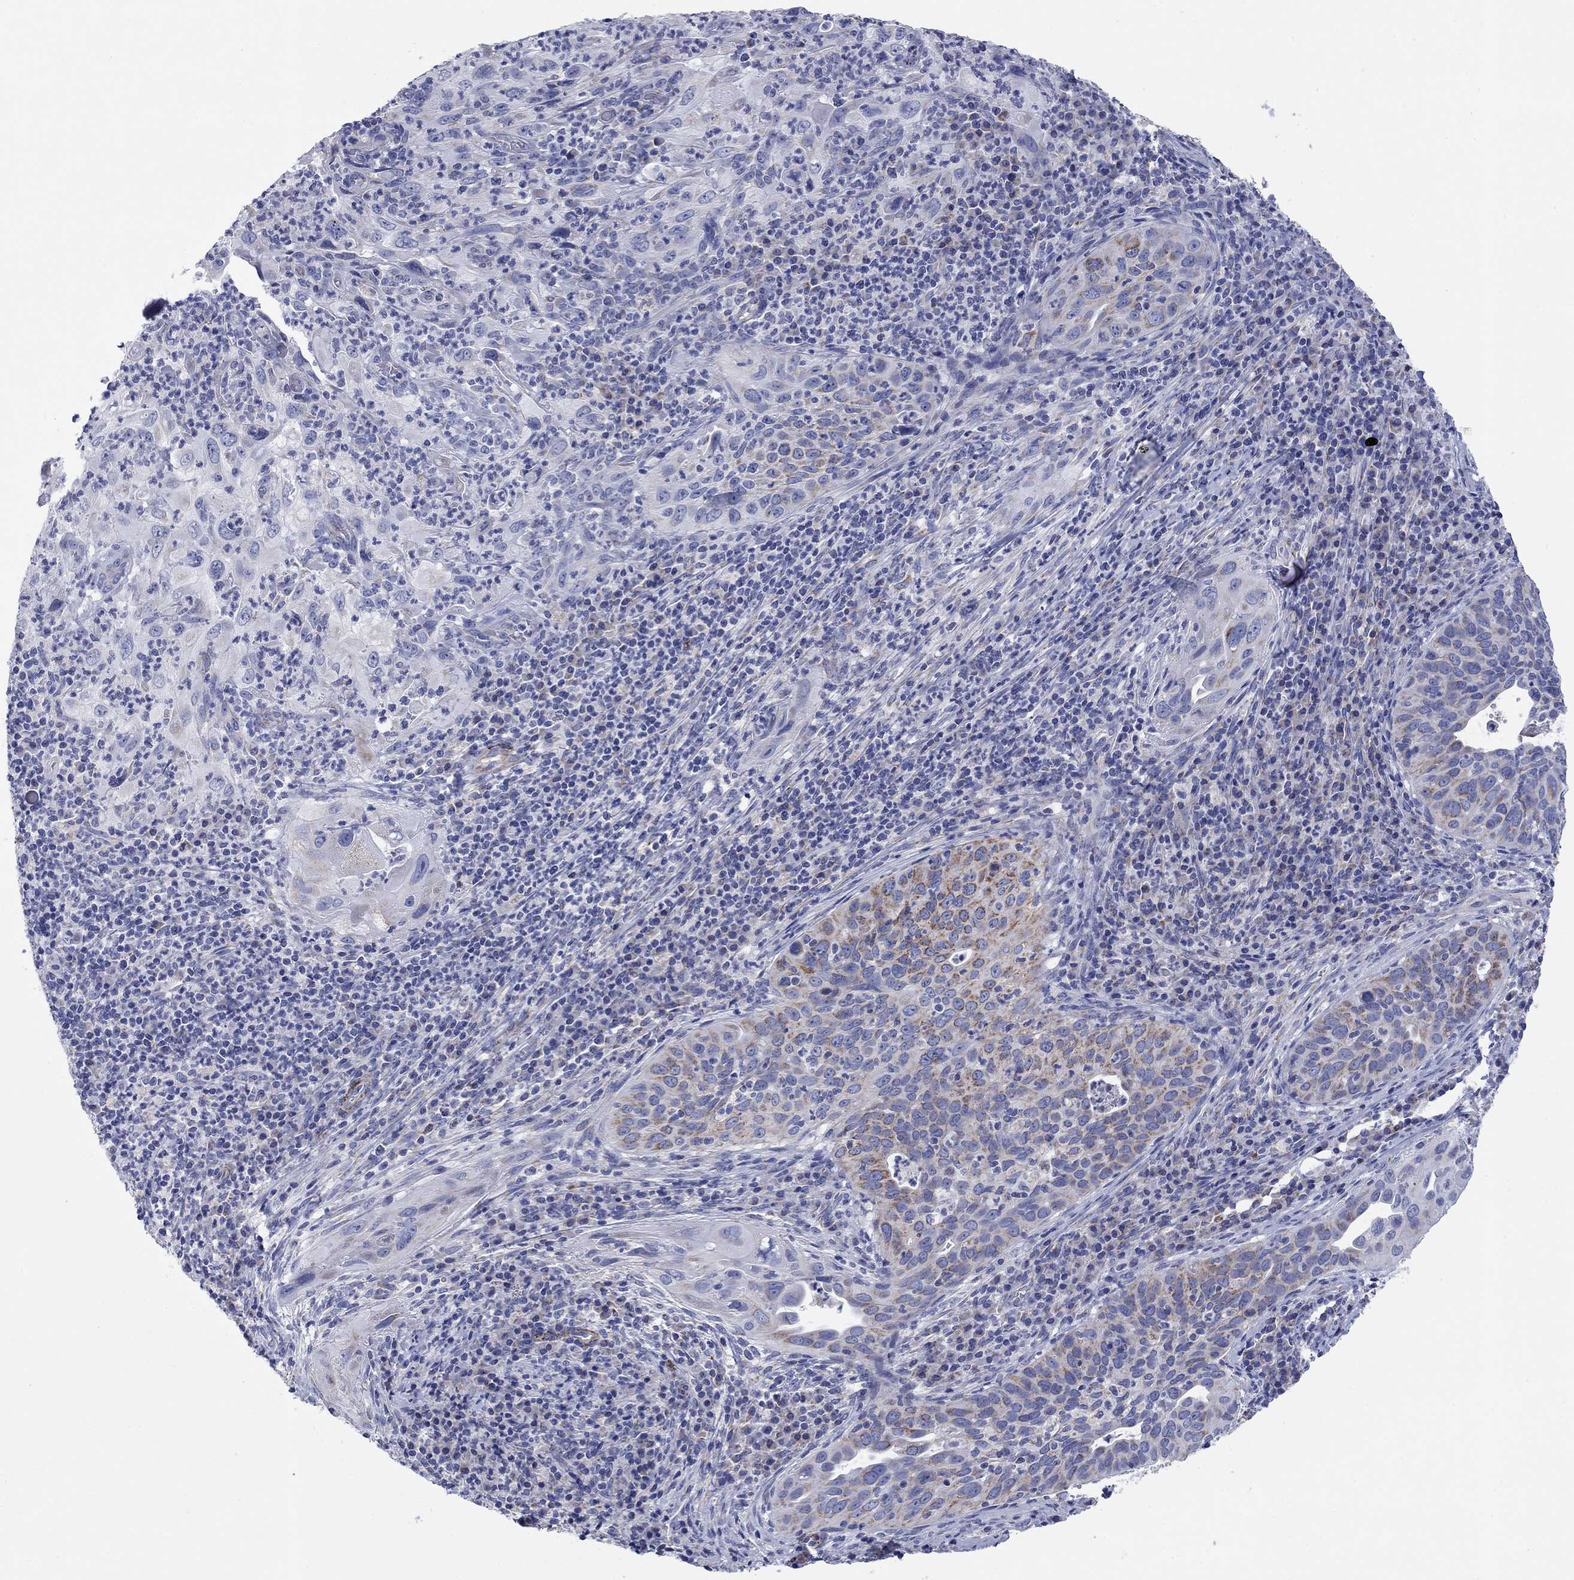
{"staining": {"intensity": "moderate", "quantity": "<25%", "location": "cytoplasmic/membranous"}, "tissue": "cervical cancer", "cell_type": "Tumor cells", "image_type": "cancer", "snomed": [{"axis": "morphology", "description": "Squamous cell carcinoma, NOS"}, {"axis": "topography", "description": "Cervix"}], "caption": "Immunohistochemistry (IHC) photomicrograph of neoplastic tissue: cervical cancer stained using immunohistochemistry displays low levels of moderate protein expression localized specifically in the cytoplasmic/membranous of tumor cells, appearing as a cytoplasmic/membranous brown color.", "gene": "MGST3", "patient": {"sex": "female", "age": 26}}